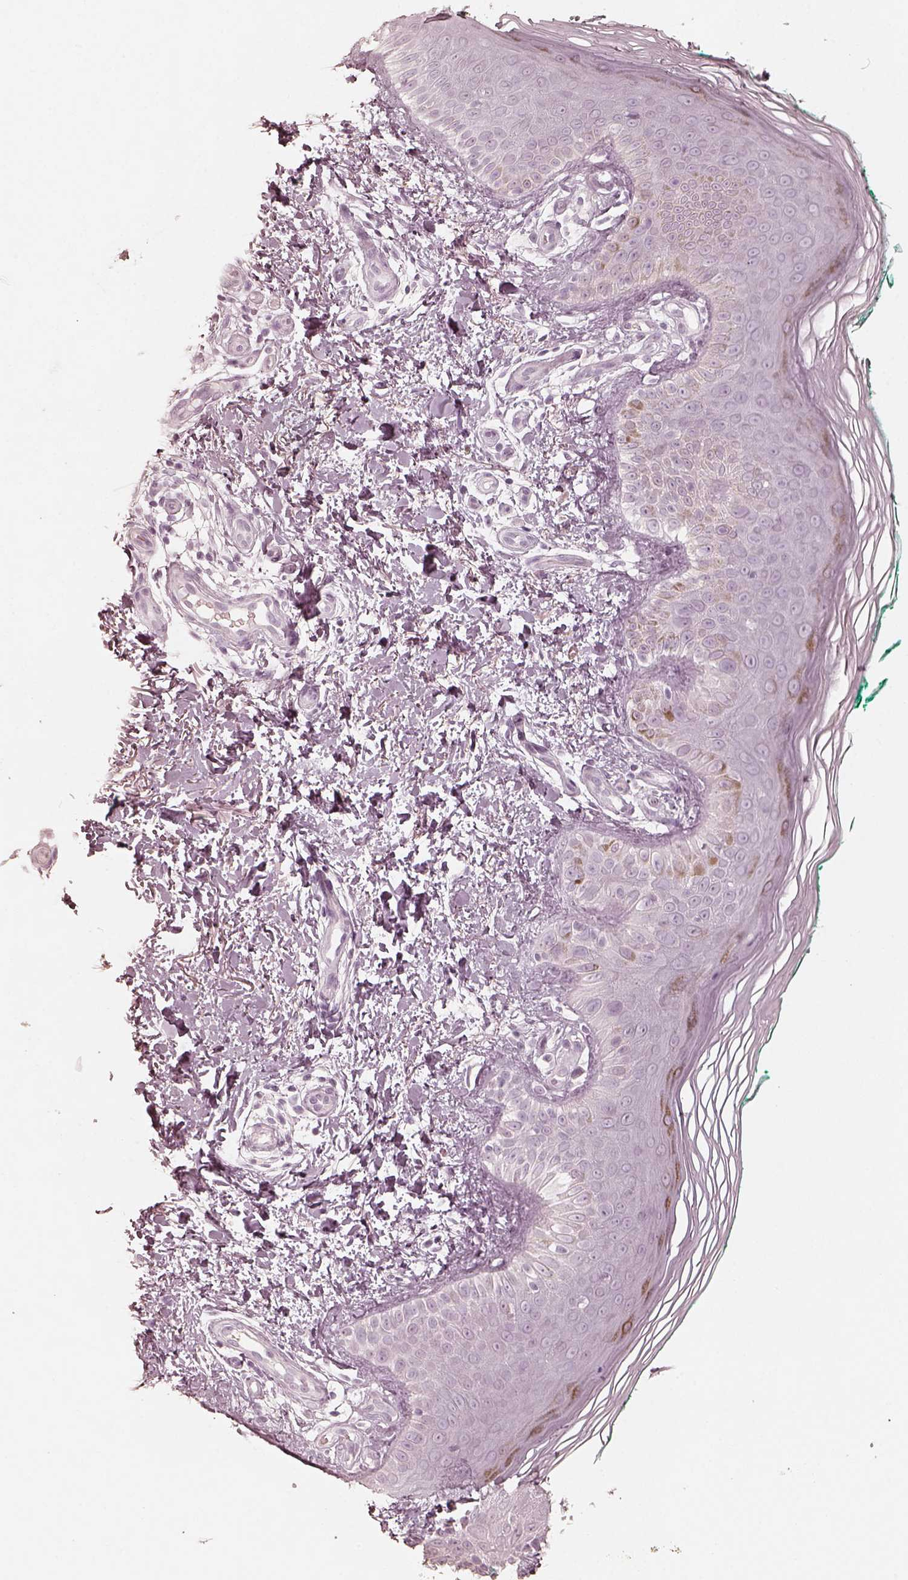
{"staining": {"intensity": "negative", "quantity": "none", "location": "none"}, "tissue": "skin", "cell_type": "Fibroblasts", "image_type": "normal", "snomed": [{"axis": "morphology", "description": "Normal tissue, NOS"}, {"axis": "morphology", "description": "Inflammation, NOS"}, {"axis": "morphology", "description": "Fibrosis, NOS"}, {"axis": "topography", "description": "Skin"}], "caption": "Immunohistochemical staining of unremarkable human skin exhibits no significant expression in fibroblasts. (Stains: DAB (3,3'-diaminobenzidine) IHC with hematoxylin counter stain, Microscopy: brightfield microscopy at high magnification).", "gene": "KRT82", "patient": {"sex": "male", "age": 71}}